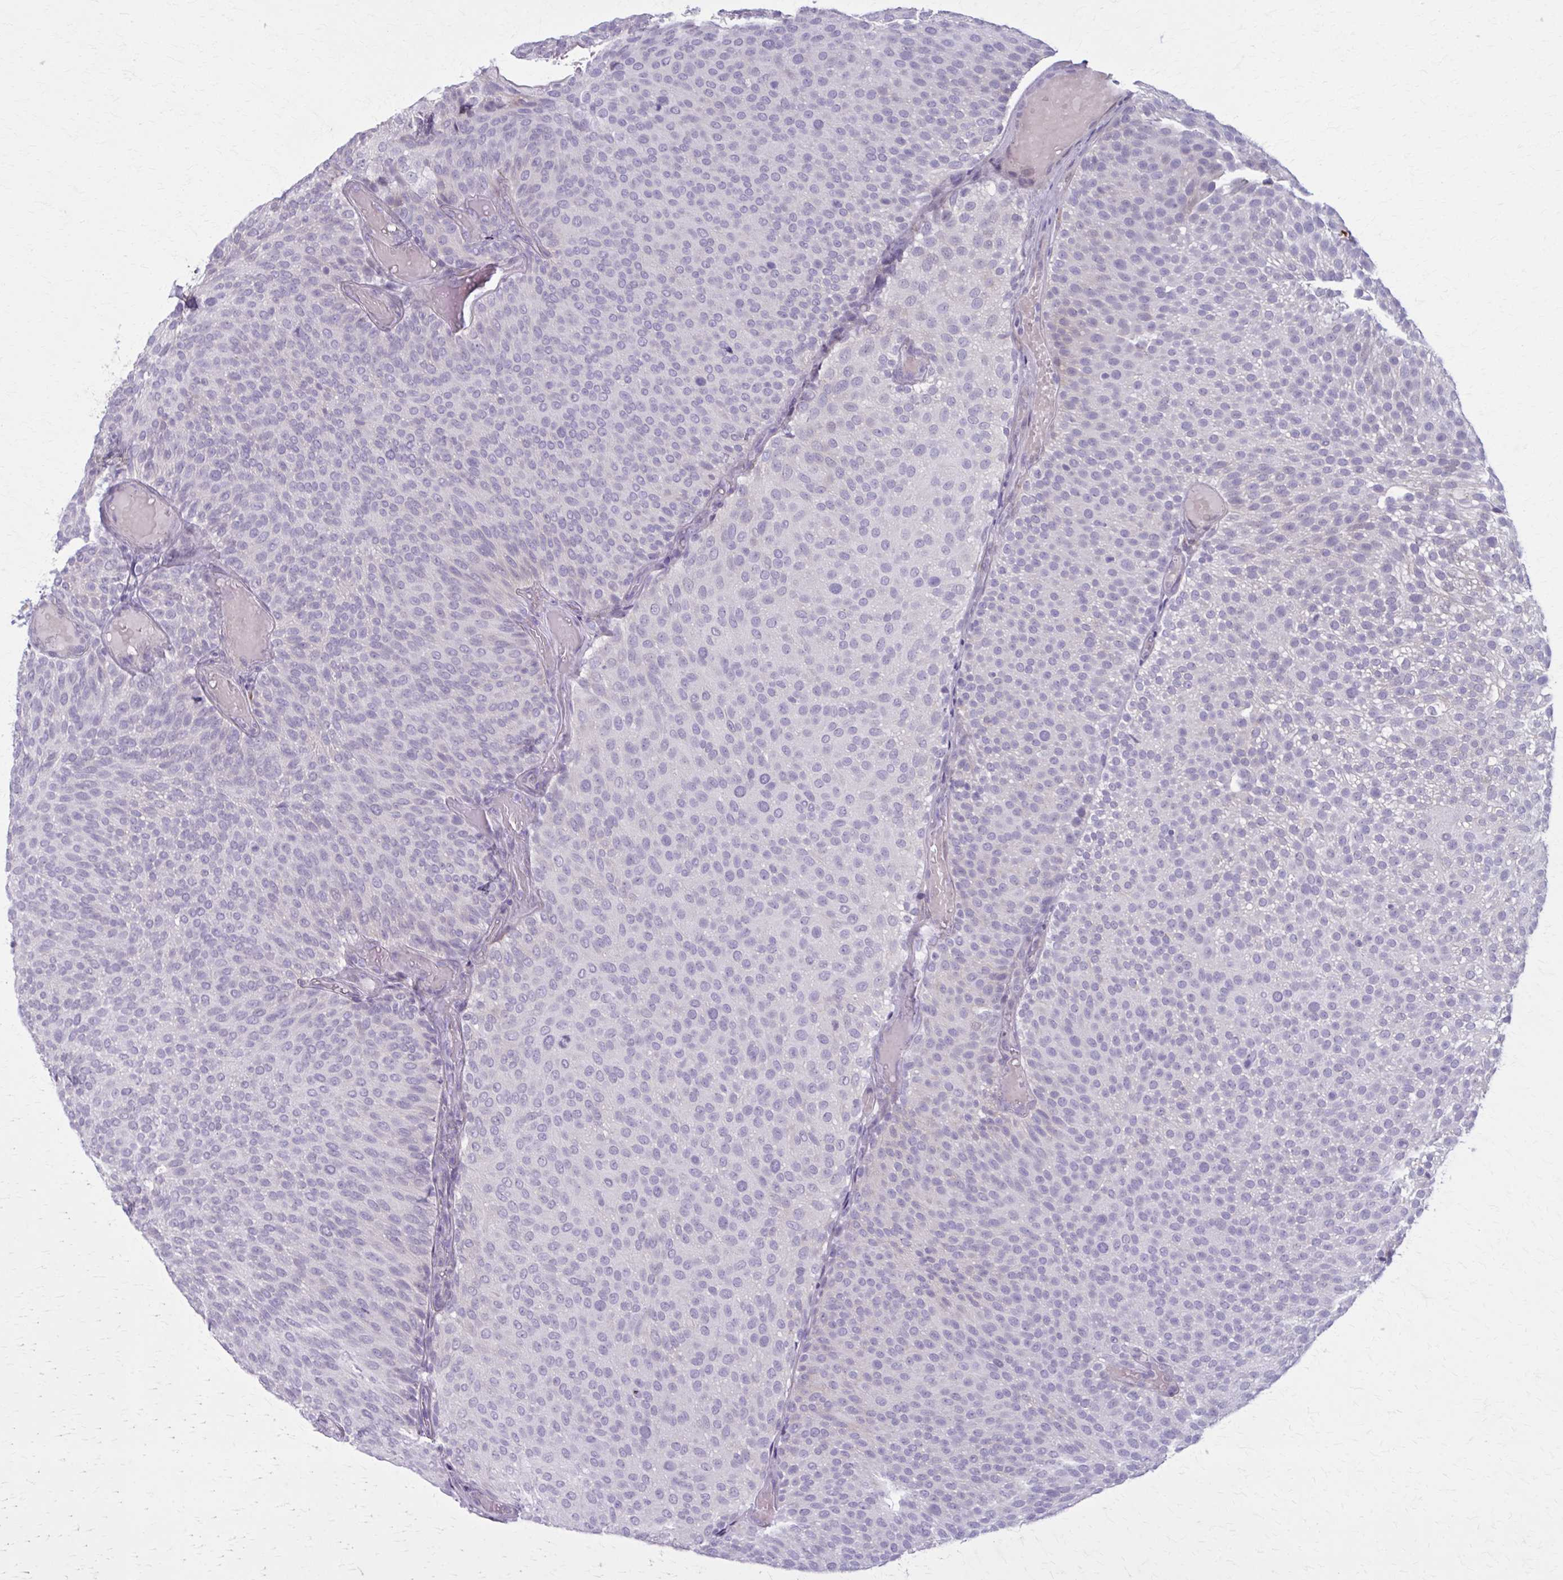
{"staining": {"intensity": "negative", "quantity": "none", "location": "none"}, "tissue": "urothelial cancer", "cell_type": "Tumor cells", "image_type": "cancer", "snomed": [{"axis": "morphology", "description": "Urothelial carcinoma, Low grade"}, {"axis": "topography", "description": "Urinary bladder"}], "caption": "Protein analysis of urothelial carcinoma (low-grade) exhibits no significant positivity in tumor cells. Brightfield microscopy of immunohistochemistry stained with DAB (brown) and hematoxylin (blue), captured at high magnification.", "gene": "NUMBL", "patient": {"sex": "male", "age": 78}}